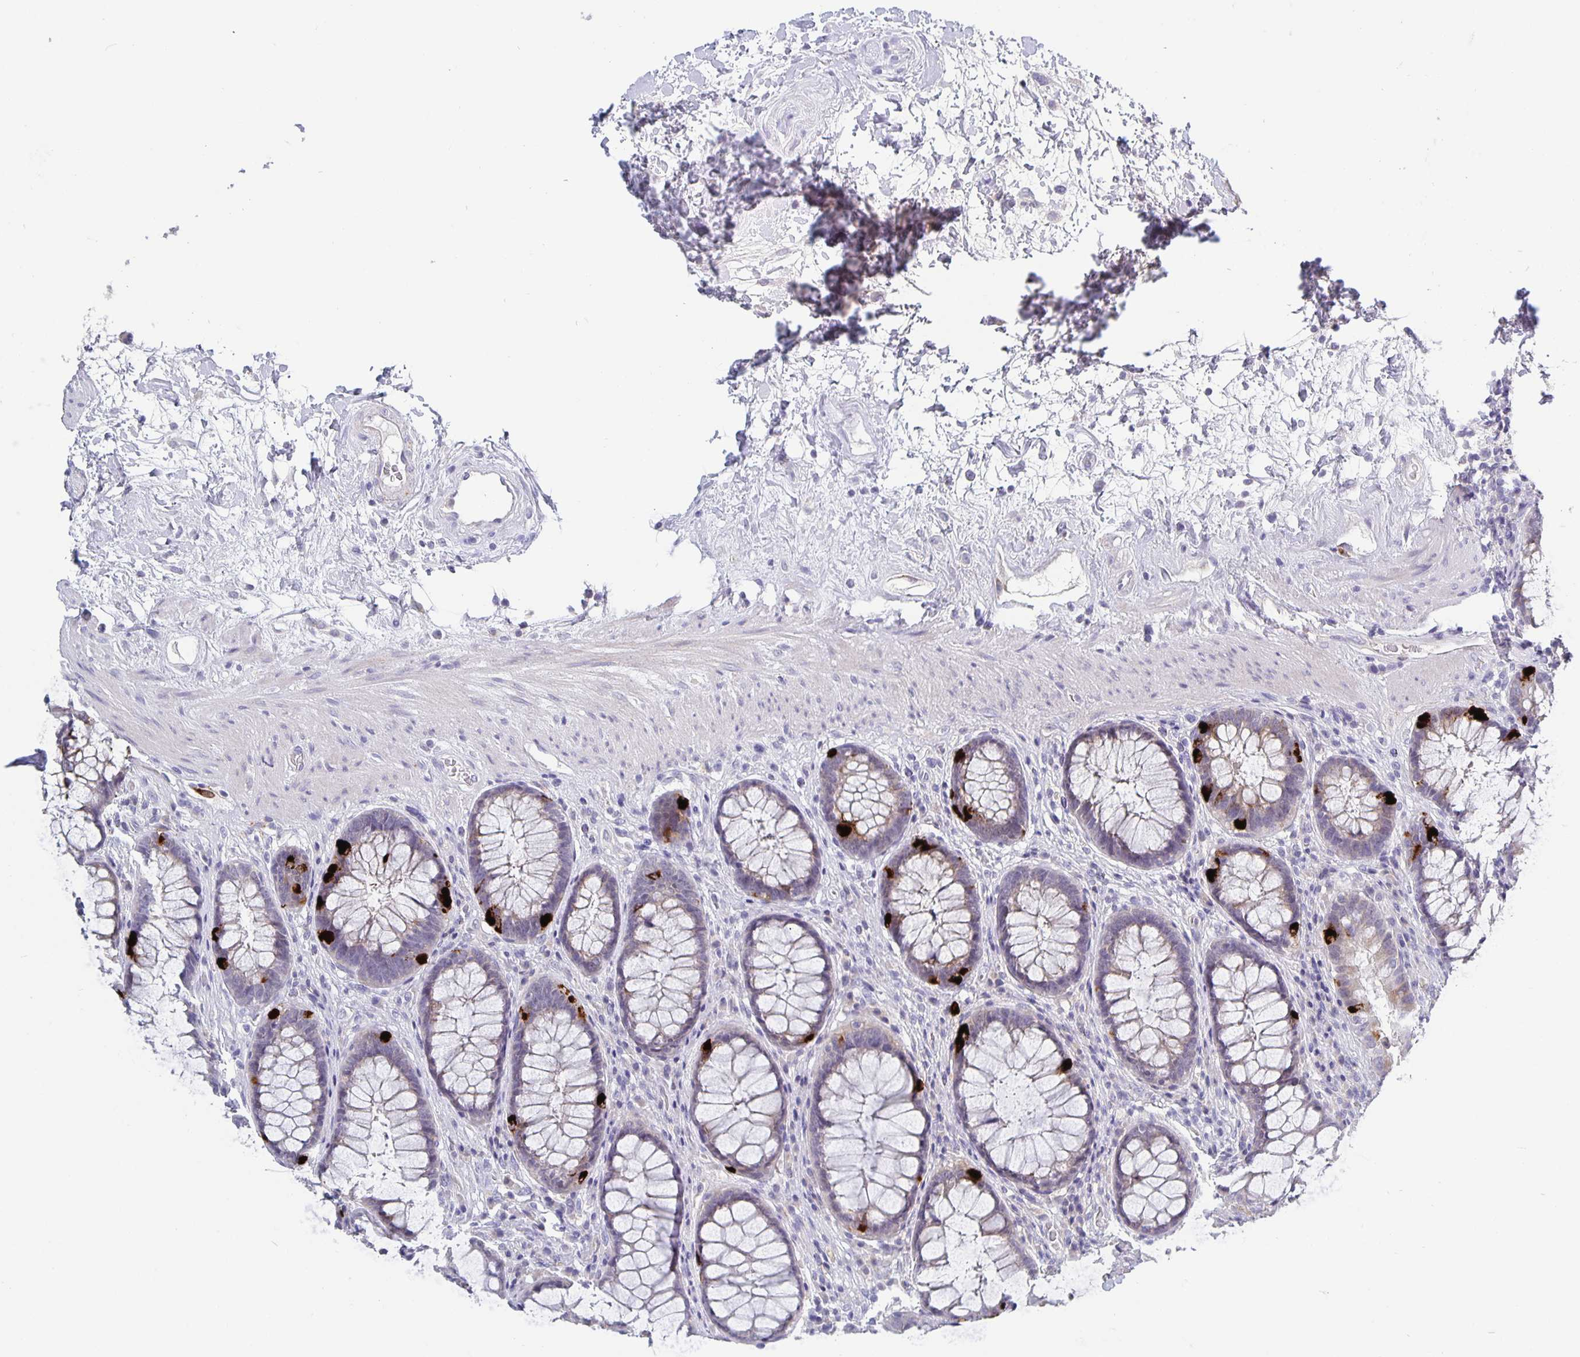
{"staining": {"intensity": "strong", "quantity": "<25%", "location": "cytoplasmic/membranous"}, "tissue": "rectum", "cell_type": "Glandular cells", "image_type": "normal", "snomed": [{"axis": "morphology", "description": "Normal tissue, NOS"}, {"axis": "topography", "description": "Rectum"}], "caption": "Glandular cells exhibit medium levels of strong cytoplasmic/membranous staining in about <25% of cells in unremarkable rectum.", "gene": "GDF15", "patient": {"sex": "male", "age": 72}}